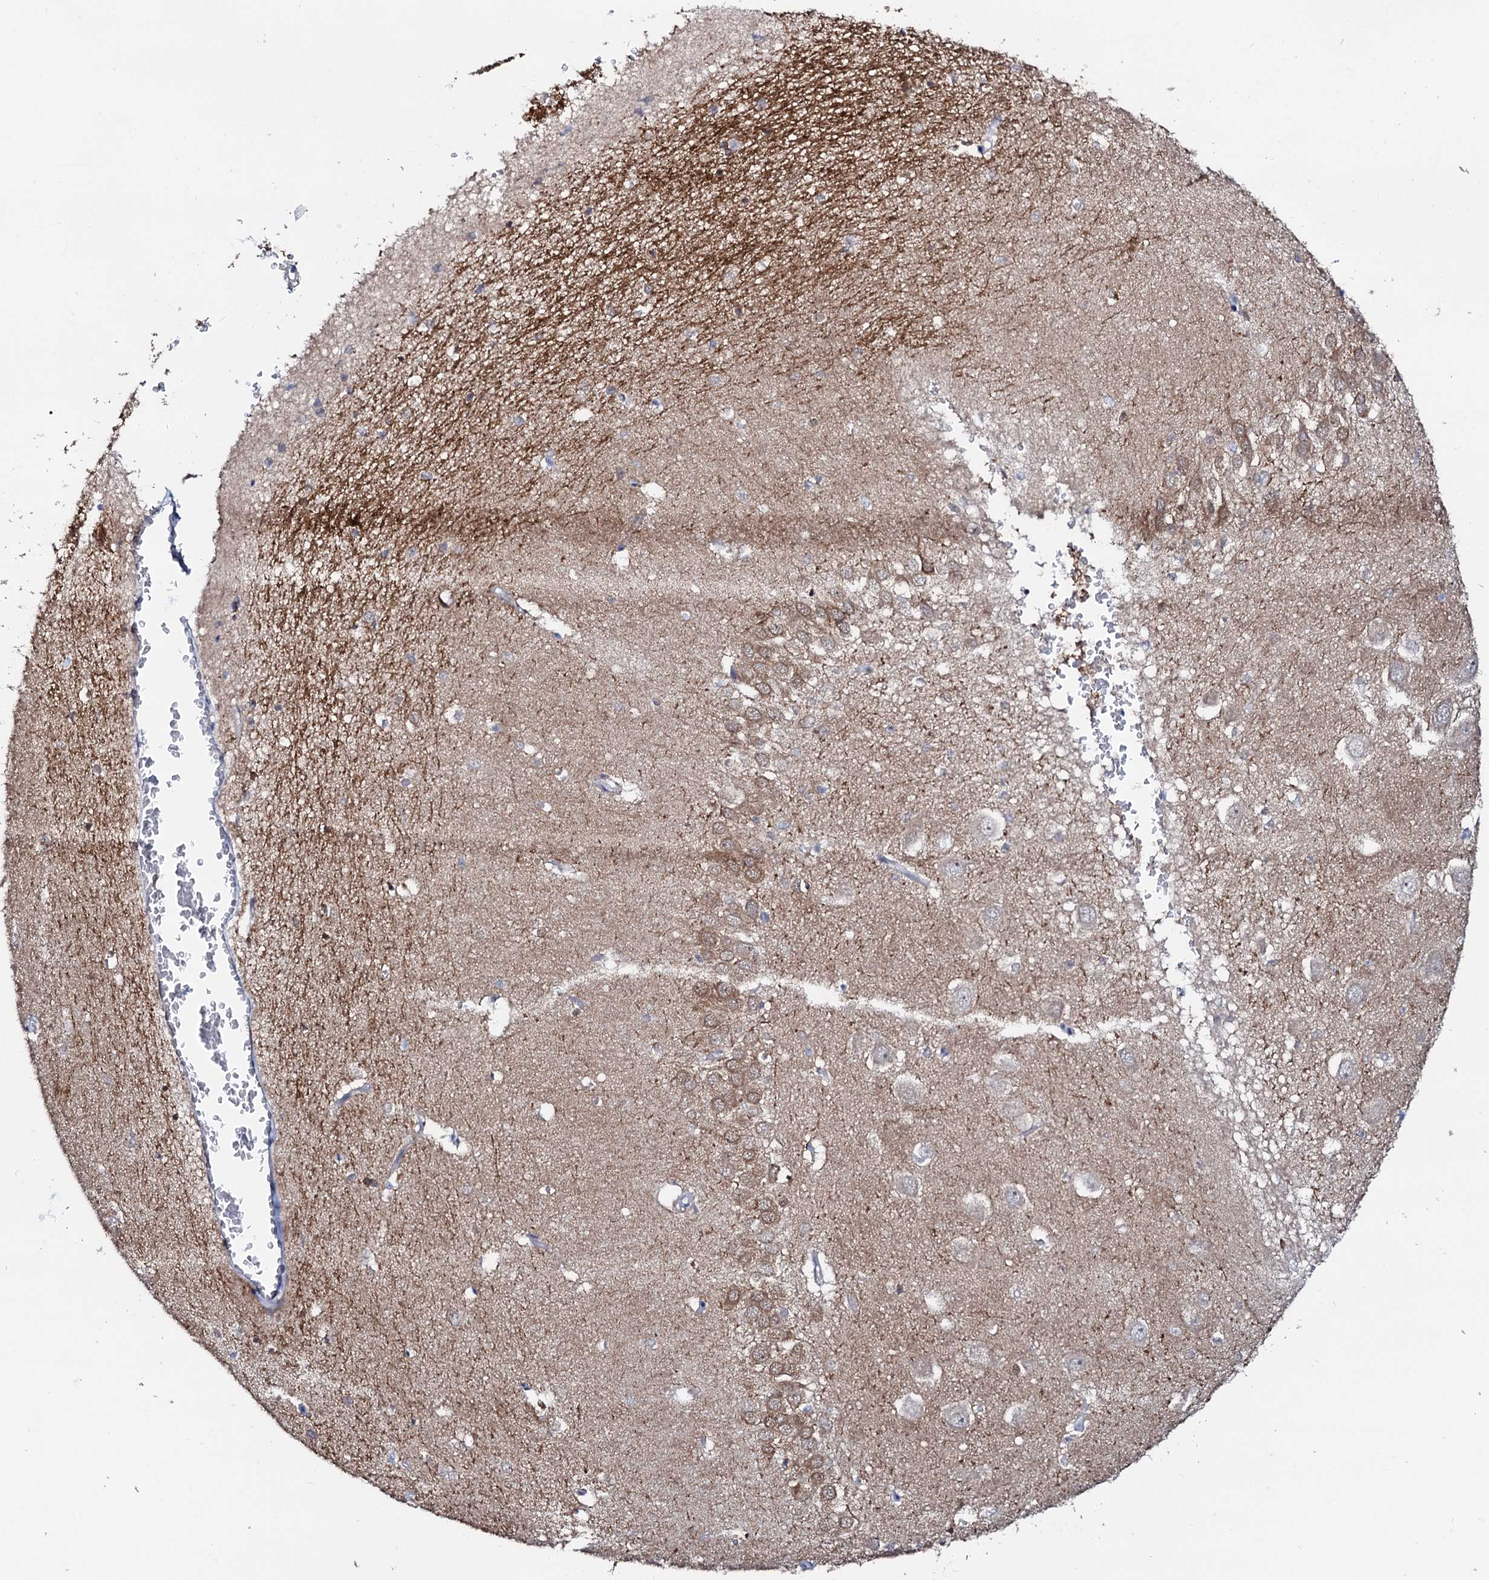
{"staining": {"intensity": "strong", "quantity": "<25%", "location": "cytoplasmic/membranous,nuclear"}, "tissue": "hippocampus", "cell_type": "Glial cells", "image_type": "normal", "snomed": [{"axis": "morphology", "description": "Normal tissue, NOS"}, {"axis": "topography", "description": "Hippocampus"}], "caption": "IHC micrograph of benign hippocampus: human hippocampus stained using IHC exhibits medium levels of strong protein expression localized specifically in the cytoplasmic/membranous,nuclear of glial cells, appearing as a cytoplasmic/membranous,nuclear brown color.", "gene": "AMER2", "patient": {"sex": "female", "age": 64}}